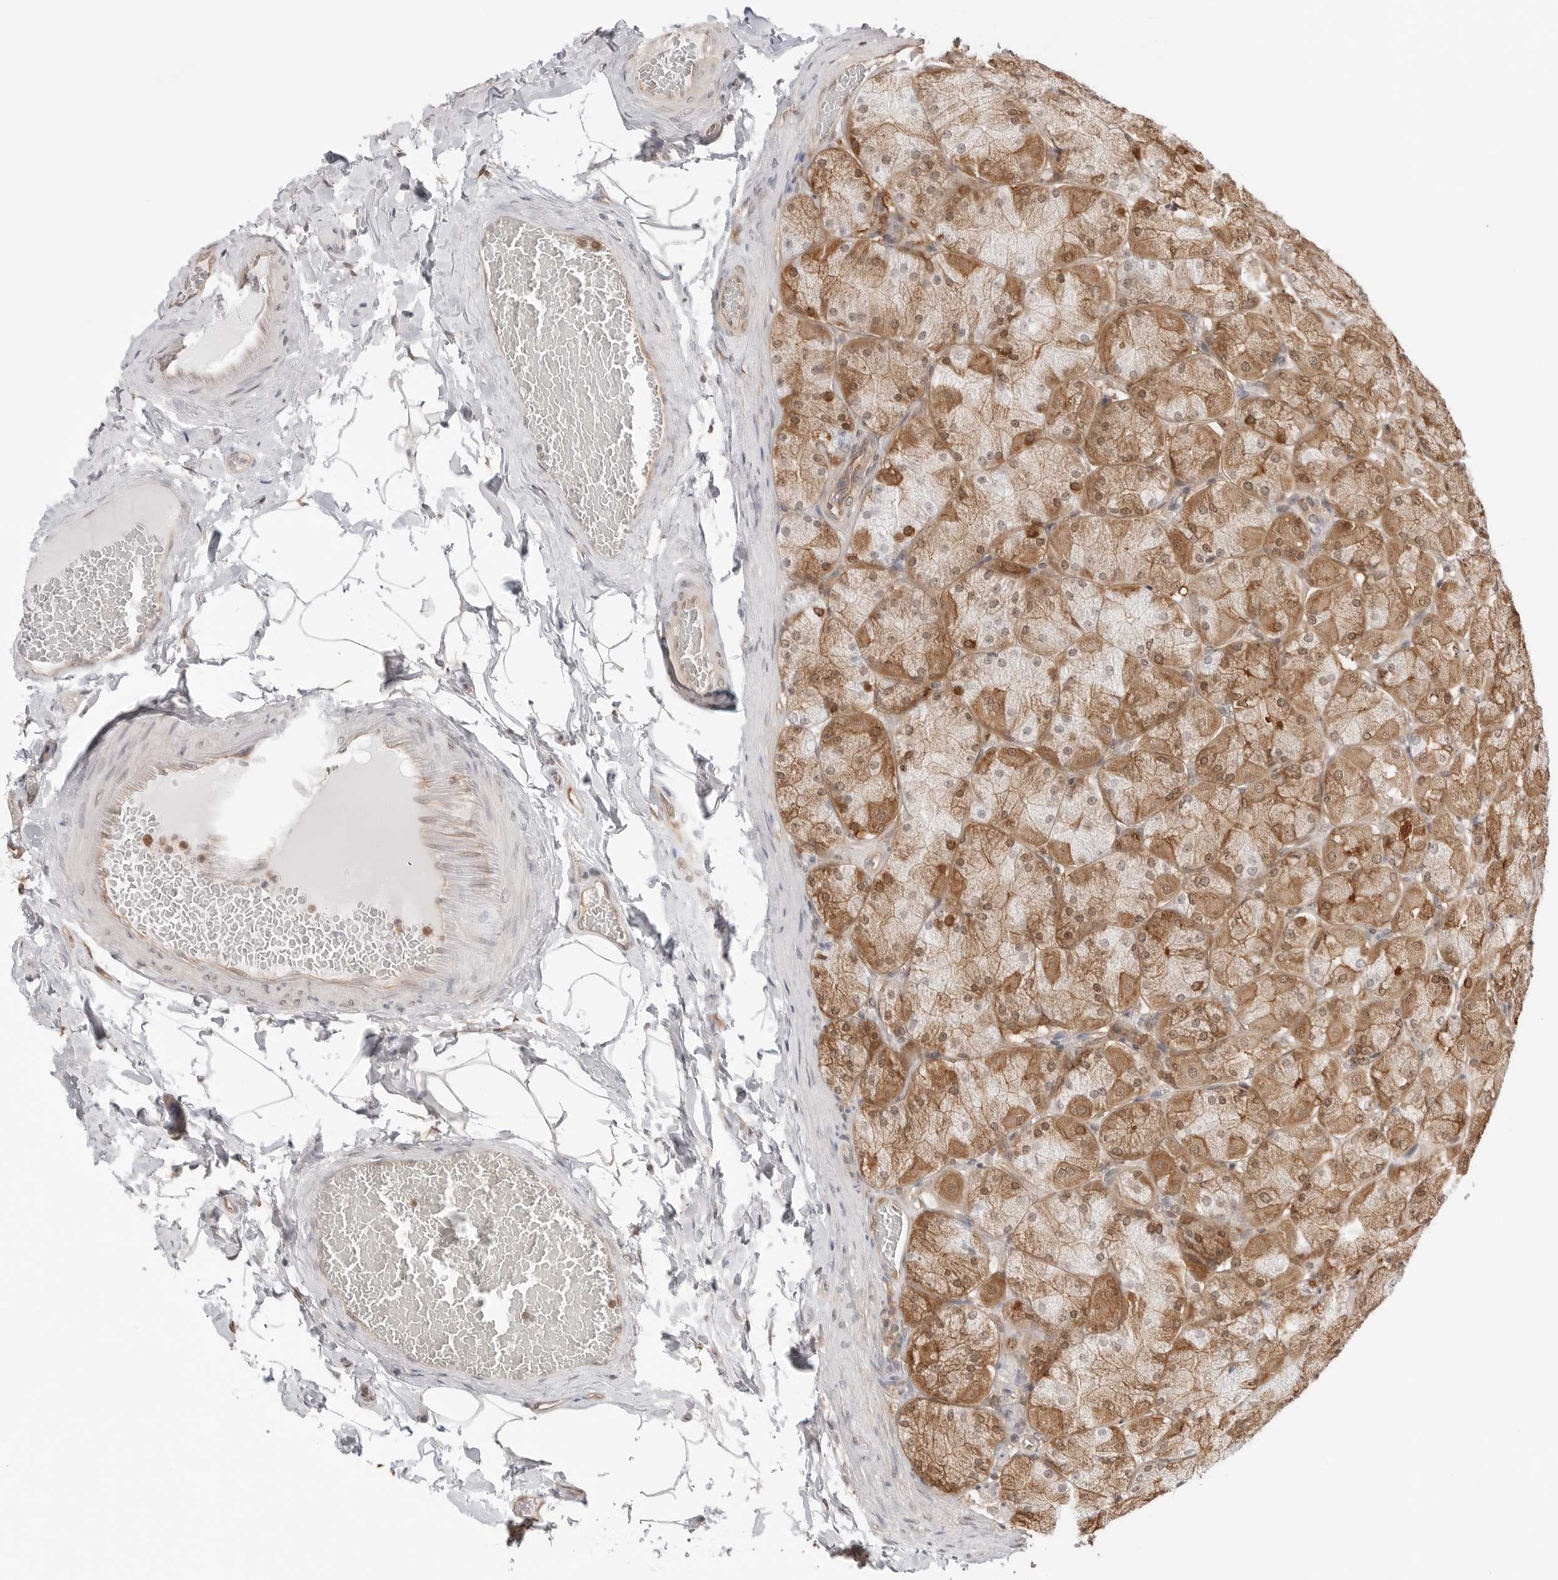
{"staining": {"intensity": "strong", "quantity": ">75%", "location": "cytoplasmic/membranous,nuclear"}, "tissue": "stomach", "cell_type": "Glandular cells", "image_type": "normal", "snomed": [{"axis": "morphology", "description": "Normal tissue, NOS"}, {"axis": "topography", "description": "Stomach, upper"}], "caption": "Unremarkable stomach demonstrates strong cytoplasmic/membranous,nuclear staining in about >75% of glandular cells, visualized by immunohistochemistry. The staining is performed using DAB brown chromogen to label protein expression. The nuclei are counter-stained blue using hematoxylin.", "gene": "NUDC", "patient": {"sex": "female", "age": 56}}